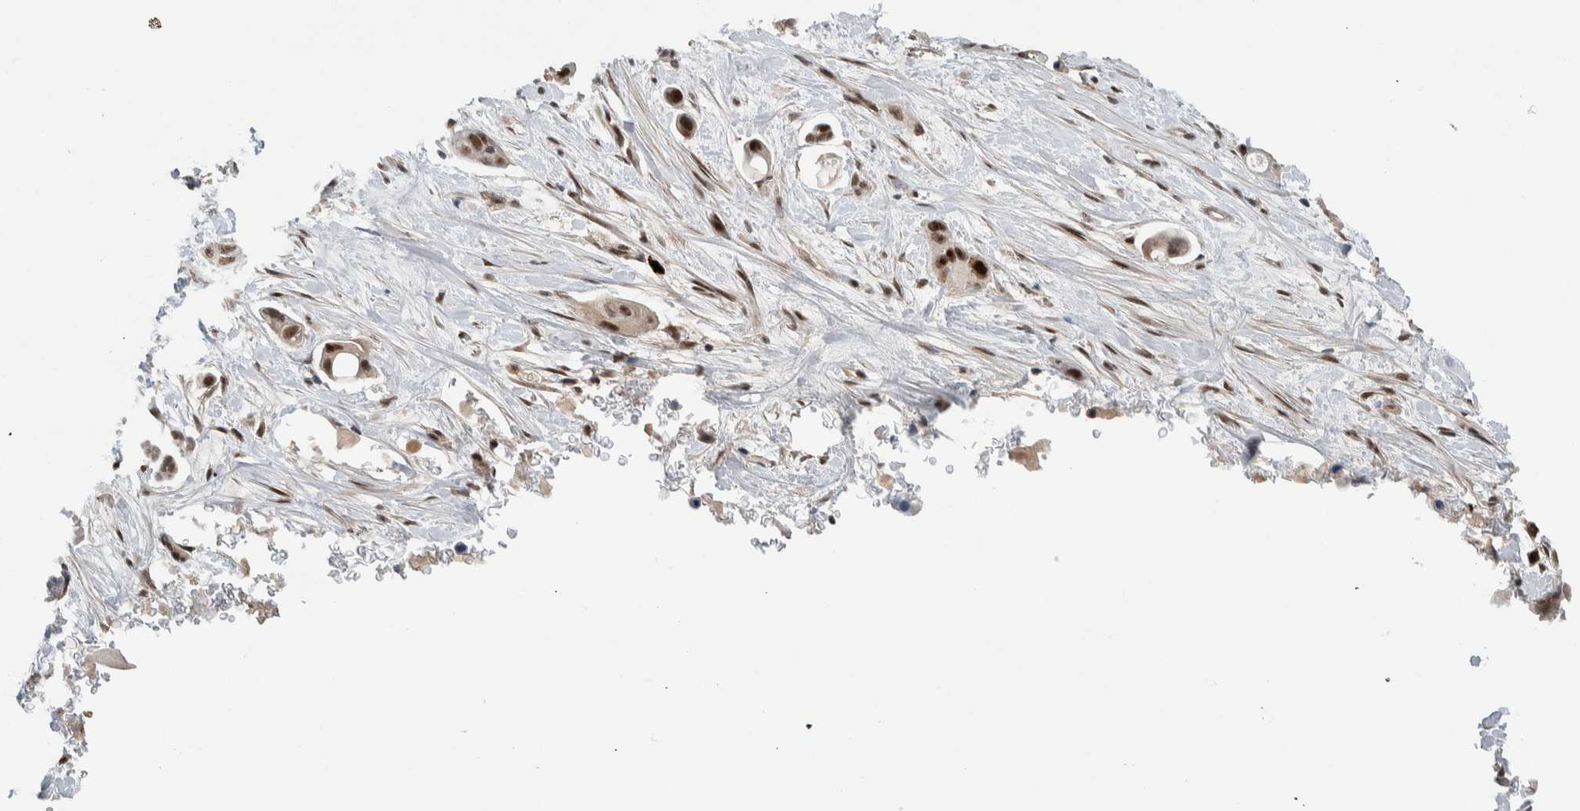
{"staining": {"intensity": "strong", "quantity": ">75%", "location": "nuclear"}, "tissue": "pancreatic cancer", "cell_type": "Tumor cells", "image_type": "cancer", "snomed": [{"axis": "morphology", "description": "Adenocarcinoma, NOS"}, {"axis": "topography", "description": "Pancreas"}], "caption": "A brown stain labels strong nuclear positivity of a protein in human pancreatic cancer (adenocarcinoma) tumor cells. The protein is stained brown, and the nuclei are stained in blue (DAB (3,3'-diaminobenzidine) IHC with brightfield microscopy, high magnification).", "gene": "ZFP91", "patient": {"sex": "male", "age": 53}}